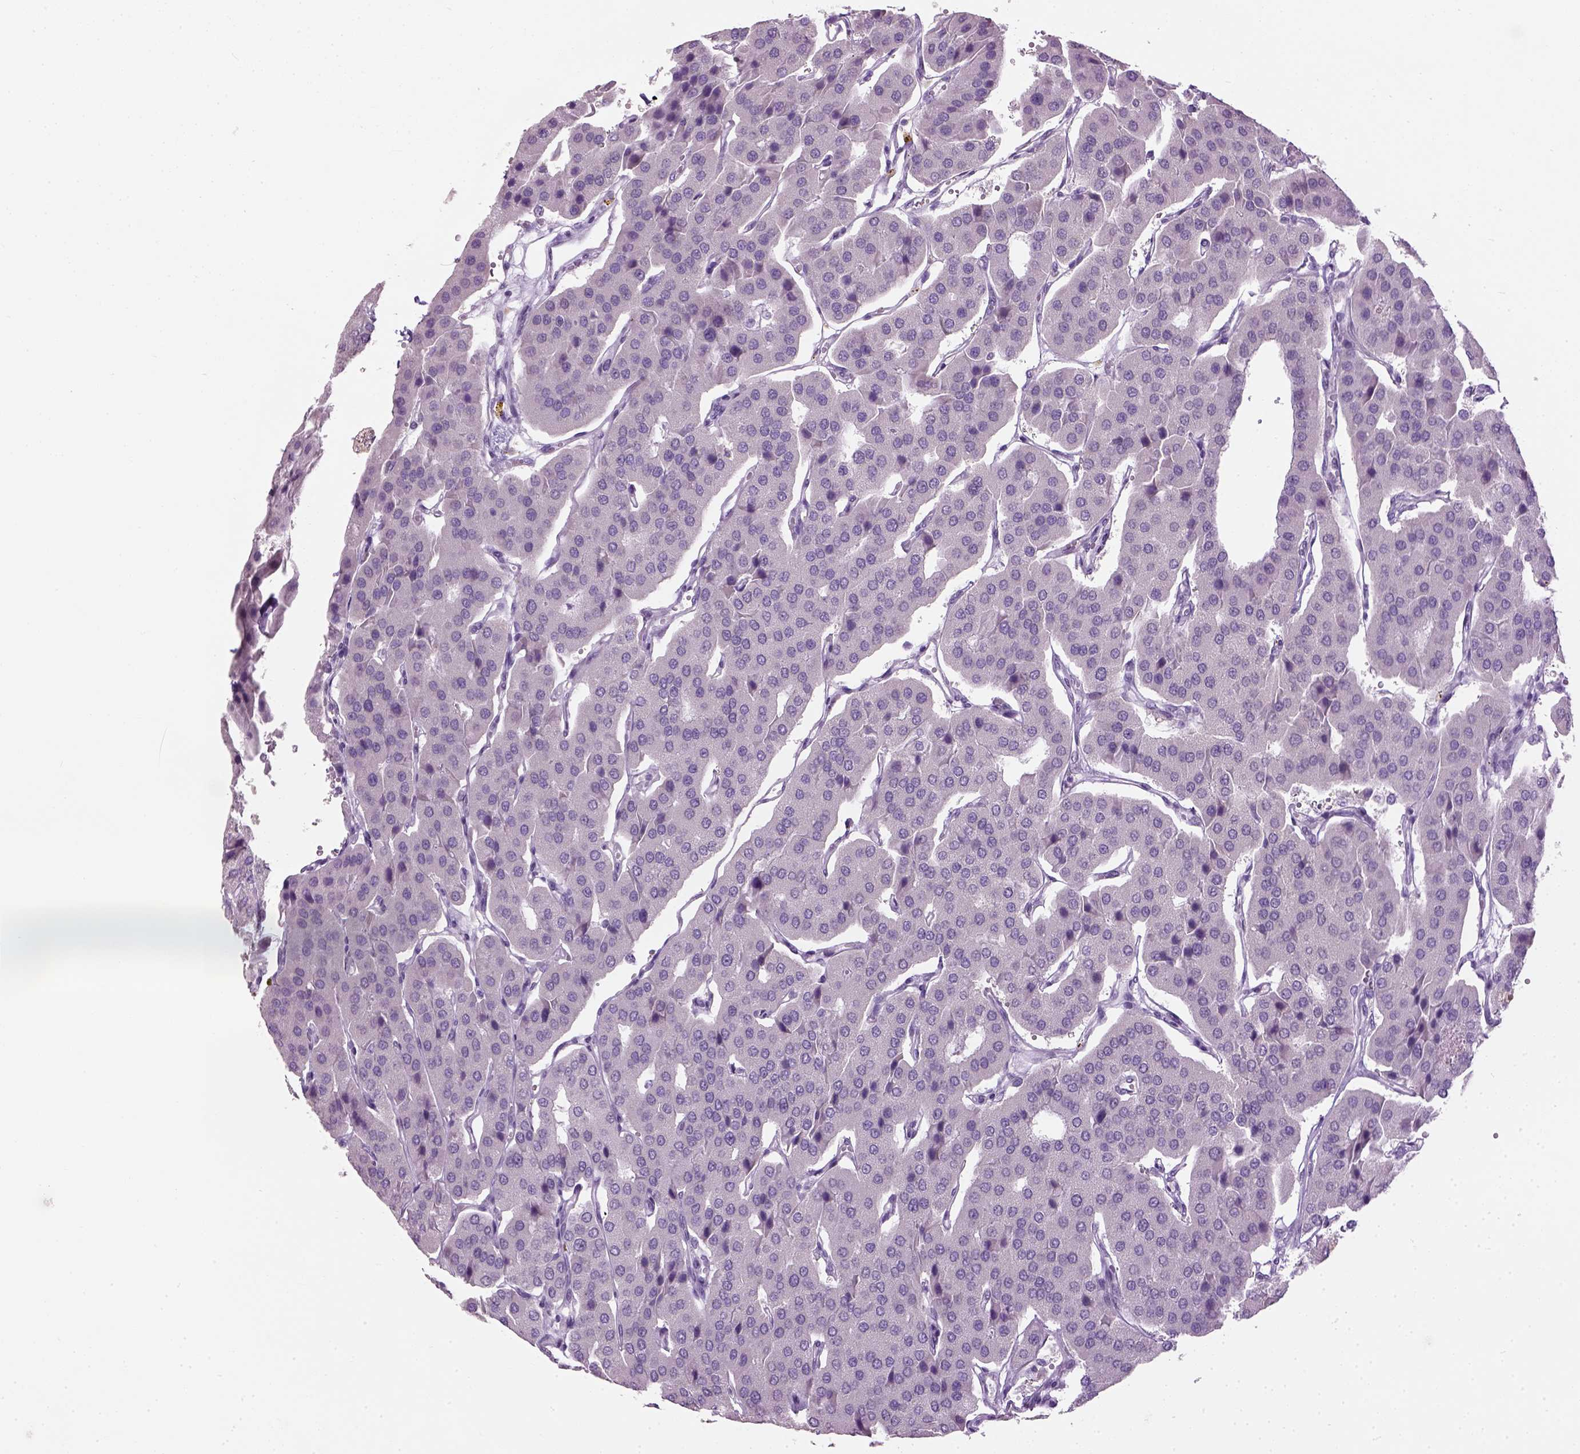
{"staining": {"intensity": "negative", "quantity": "none", "location": "none"}, "tissue": "parathyroid gland", "cell_type": "Glandular cells", "image_type": "normal", "snomed": [{"axis": "morphology", "description": "Normal tissue, NOS"}, {"axis": "morphology", "description": "Adenoma, NOS"}, {"axis": "topography", "description": "Parathyroid gland"}], "caption": "Glandular cells are negative for protein expression in normal human parathyroid gland. The staining is performed using DAB (3,3'-diaminobenzidine) brown chromogen with nuclei counter-stained in using hematoxylin.", "gene": "GABRB2", "patient": {"sex": "female", "age": 86}}